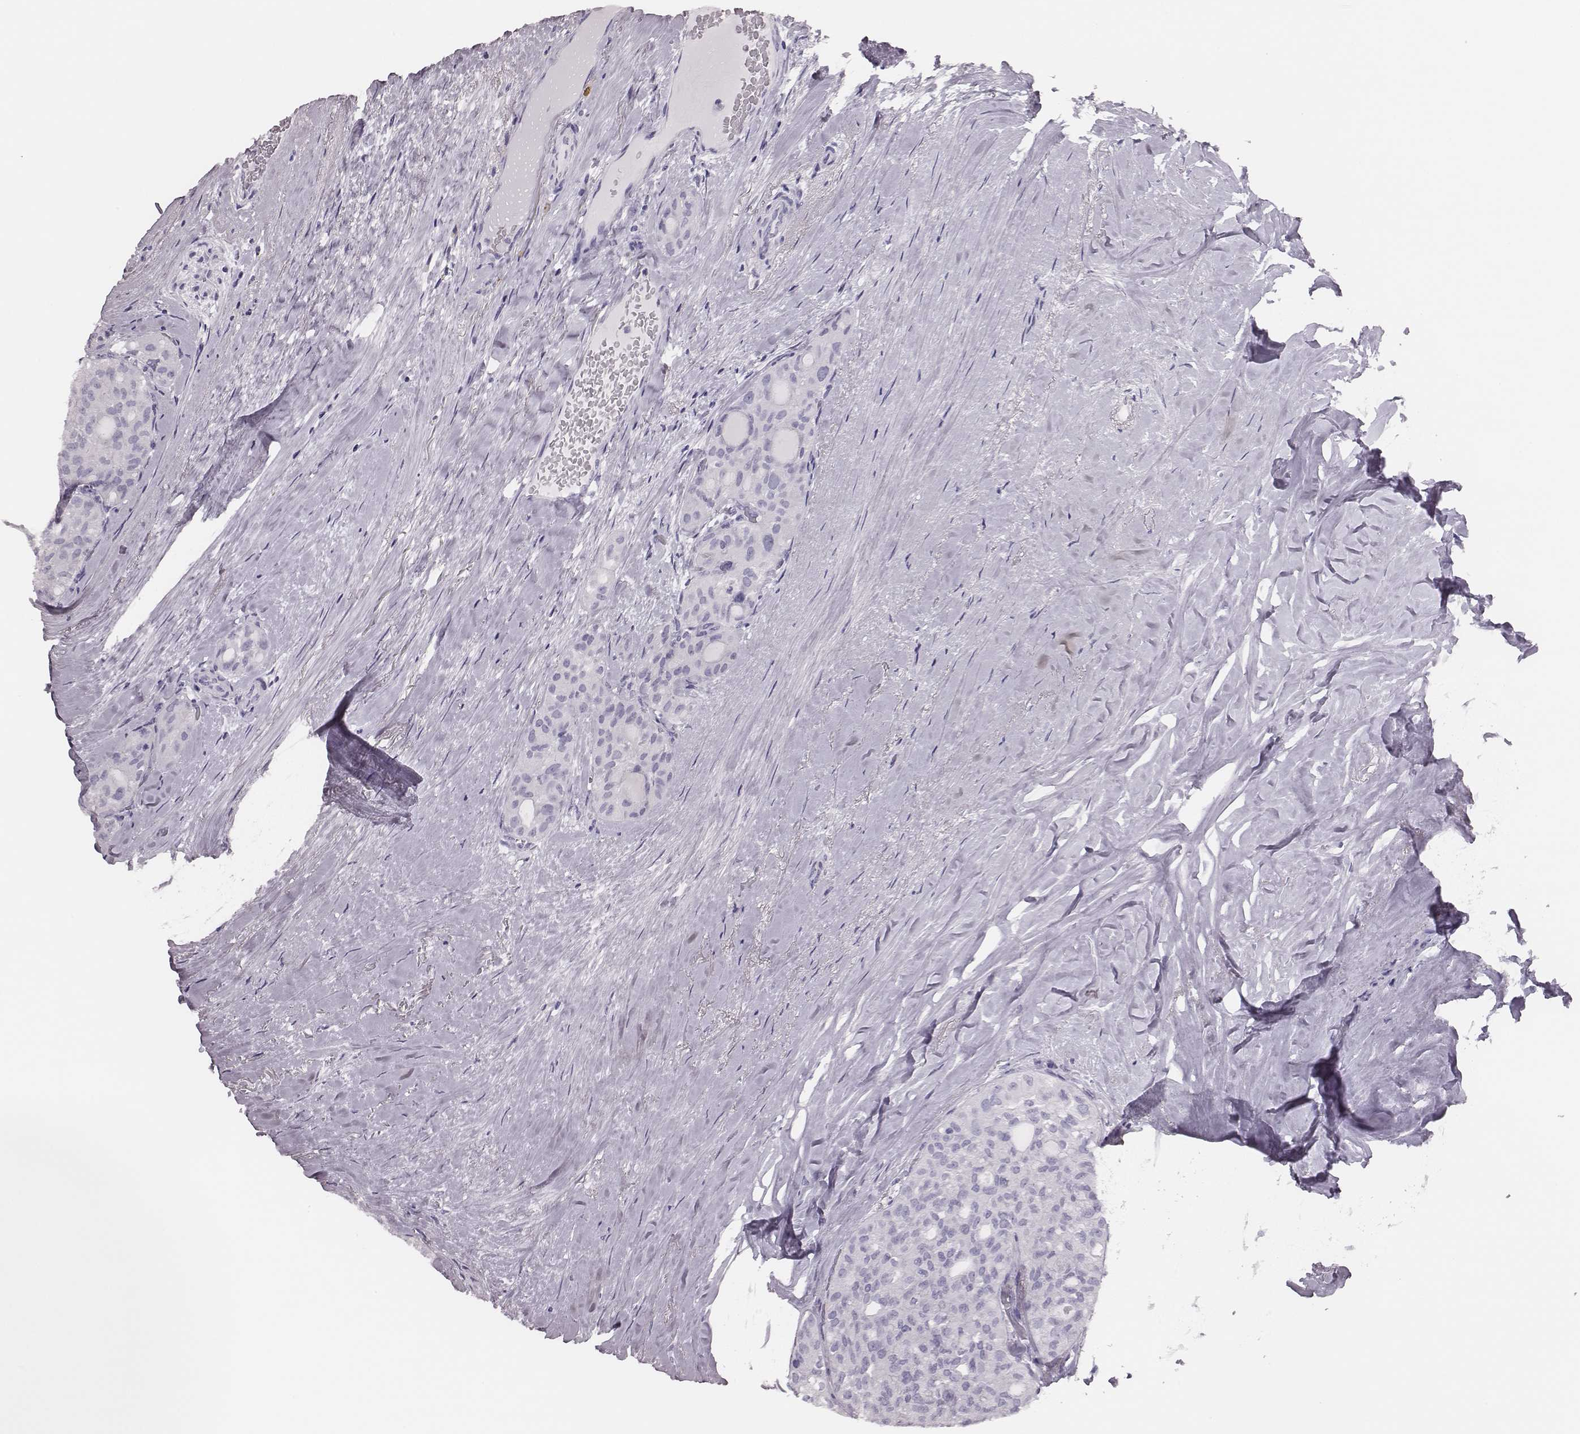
{"staining": {"intensity": "negative", "quantity": "none", "location": "none"}, "tissue": "thyroid cancer", "cell_type": "Tumor cells", "image_type": "cancer", "snomed": [{"axis": "morphology", "description": "Follicular adenoma carcinoma, NOS"}, {"axis": "topography", "description": "Thyroid gland"}], "caption": "Thyroid cancer (follicular adenoma carcinoma) stained for a protein using immunohistochemistry (IHC) reveals no expression tumor cells.", "gene": "H1-6", "patient": {"sex": "male", "age": 75}}